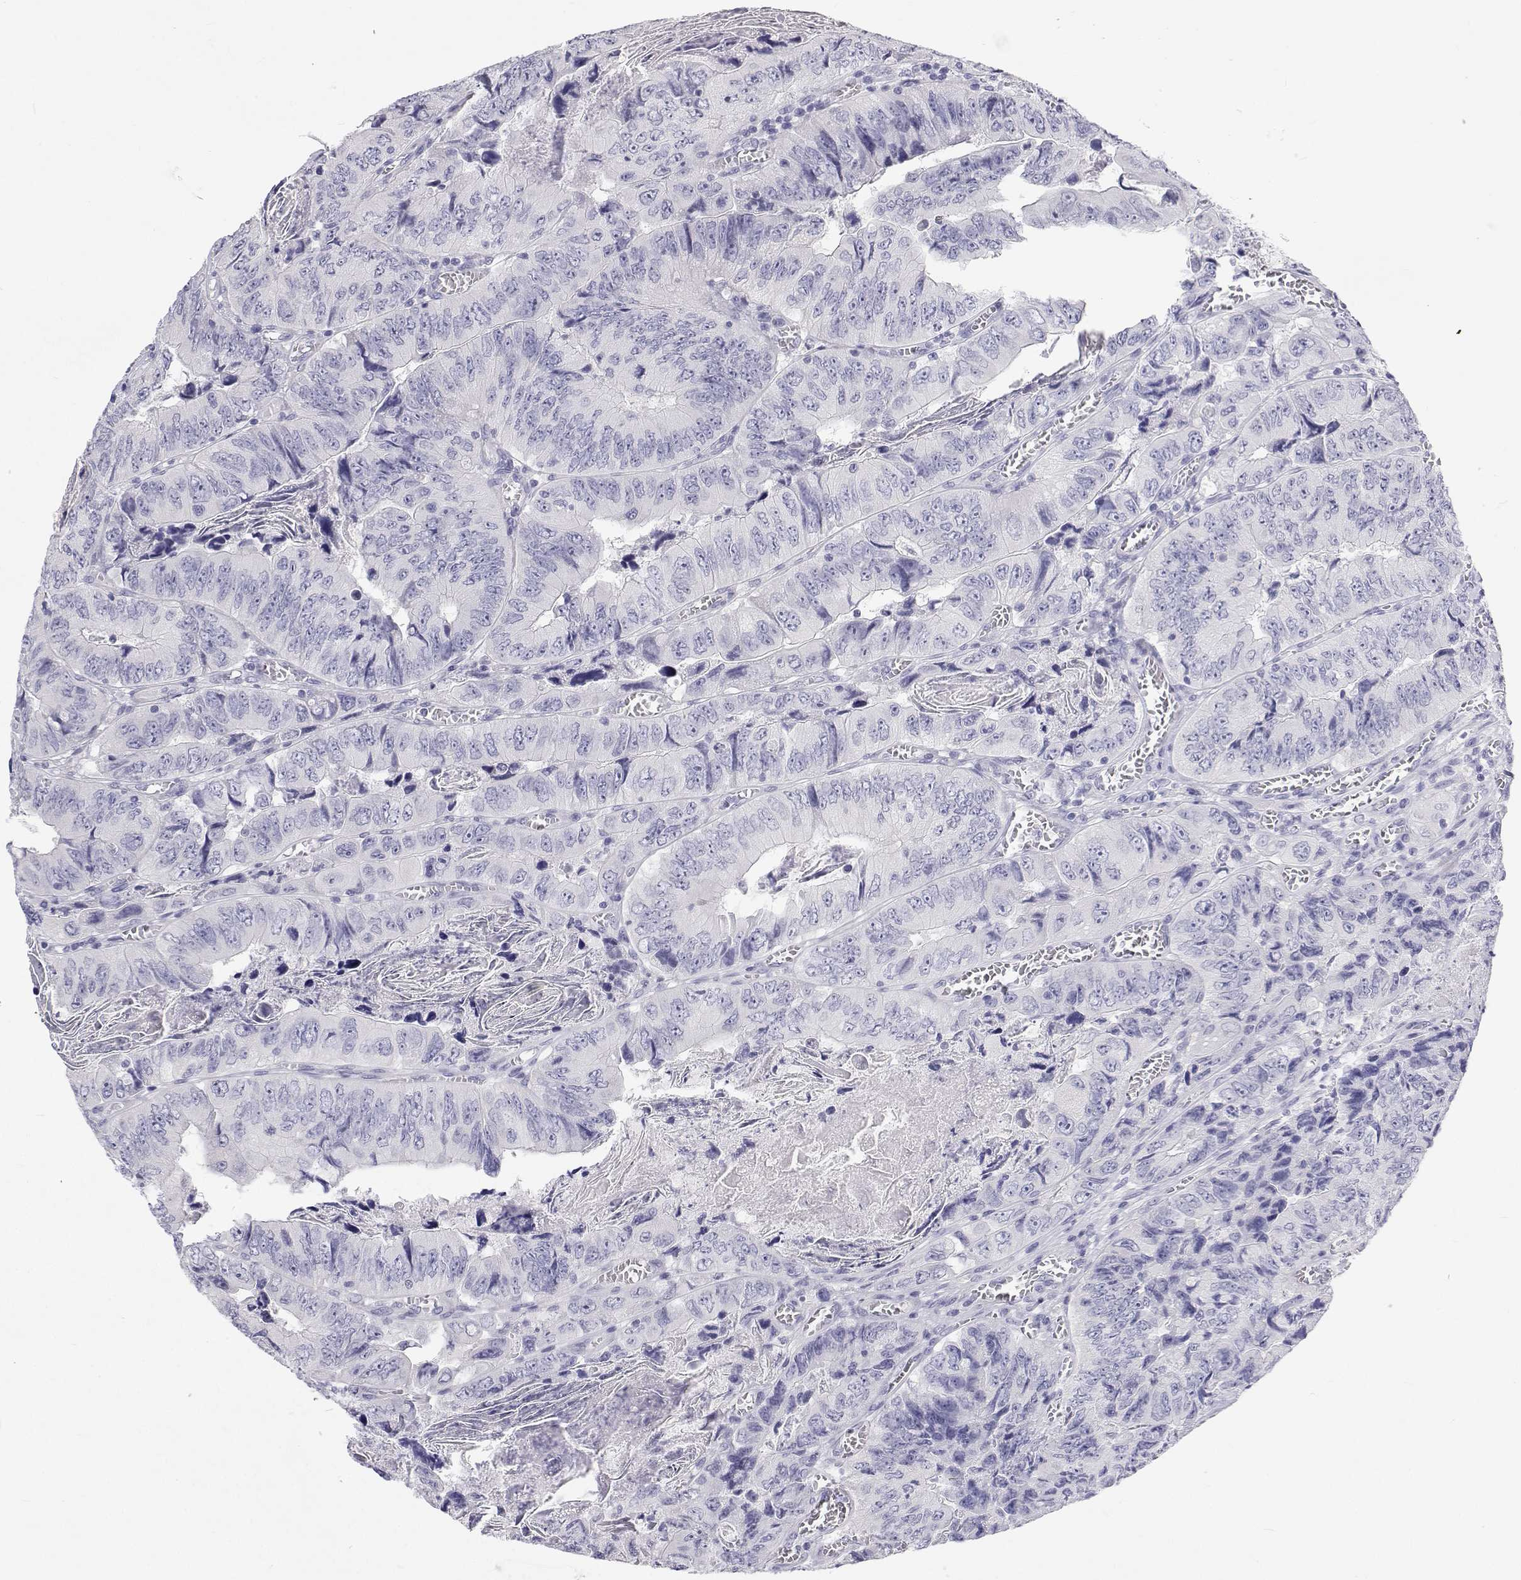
{"staining": {"intensity": "negative", "quantity": "none", "location": "none"}, "tissue": "colorectal cancer", "cell_type": "Tumor cells", "image_type": "cancer", "snomed": [{"axis": "morphology", "description": "Adenocarcinoma, NOS"}, {"axis": "topography", "description": "Colon"}], "caption": "The IHC micrograph has no significant positivity in tumor cells of adenocarcinoma (colorectal) tissue.", "gene": "TTN", "patient": {"sex": "female", "age": 84}}